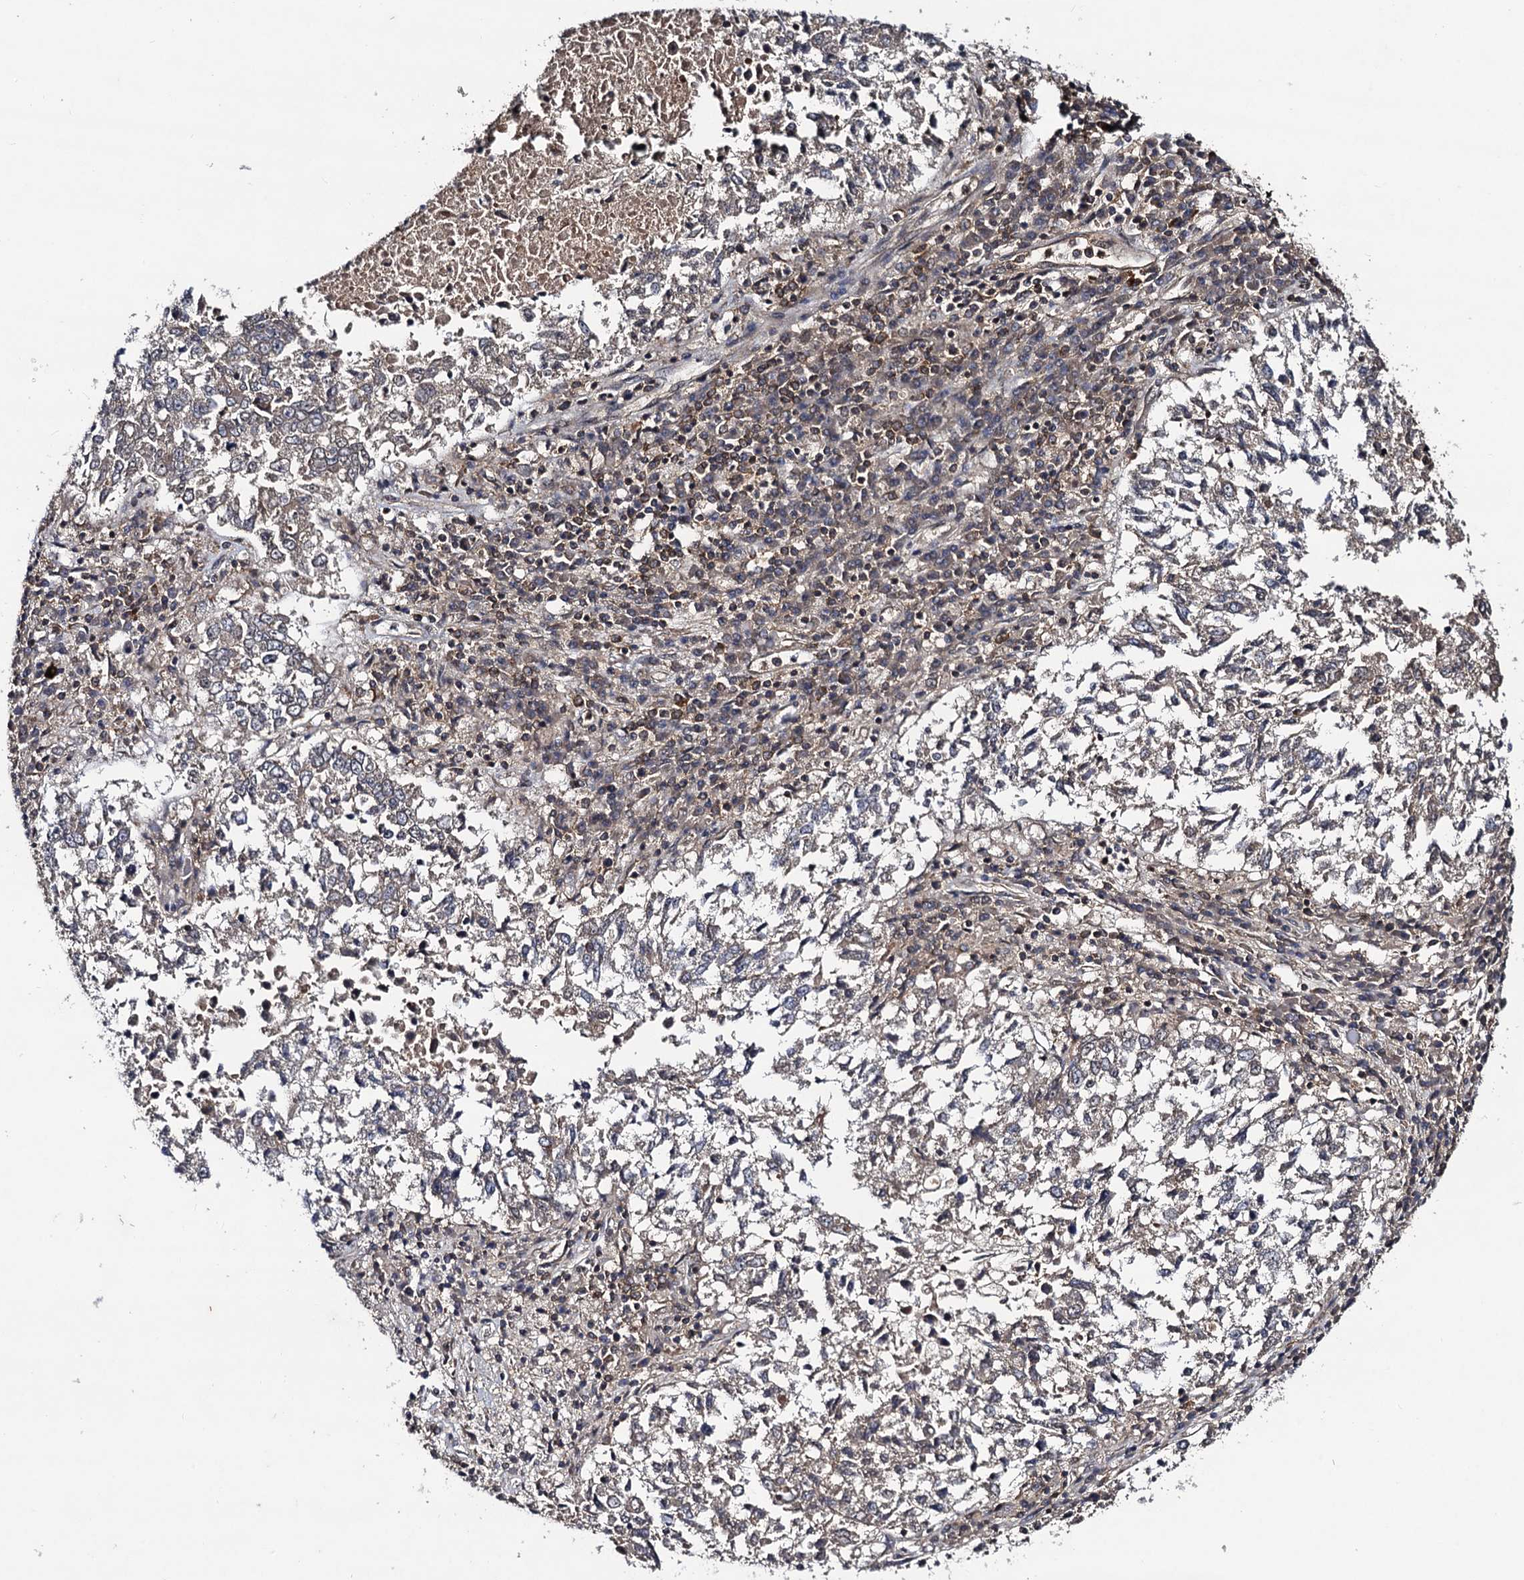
{"staining": {"intensity": "weak", "quantity": ">75%", "location": "cytoplasmic/membranous"}, "tissue": "lung cancer", "cell_type": "Tumor cells", "image_type": "cancer", "snomed": [{"axis": "morphology", "description": "Squamous cell carcinoma, NOS"}, {"axis": "topography", "description": "Lung"}], "caption": "Lung squamous cell carcinoma stained for a protein demonstrates weak cytoplasmic/membranous positivity in tumor cells. Using DAB (brown) and hematoxylin (blue) stains, captured at high magnification using brightfield microscopy.", "gene": "KXD1", "patient": {"sex": "male", "age": 73}}